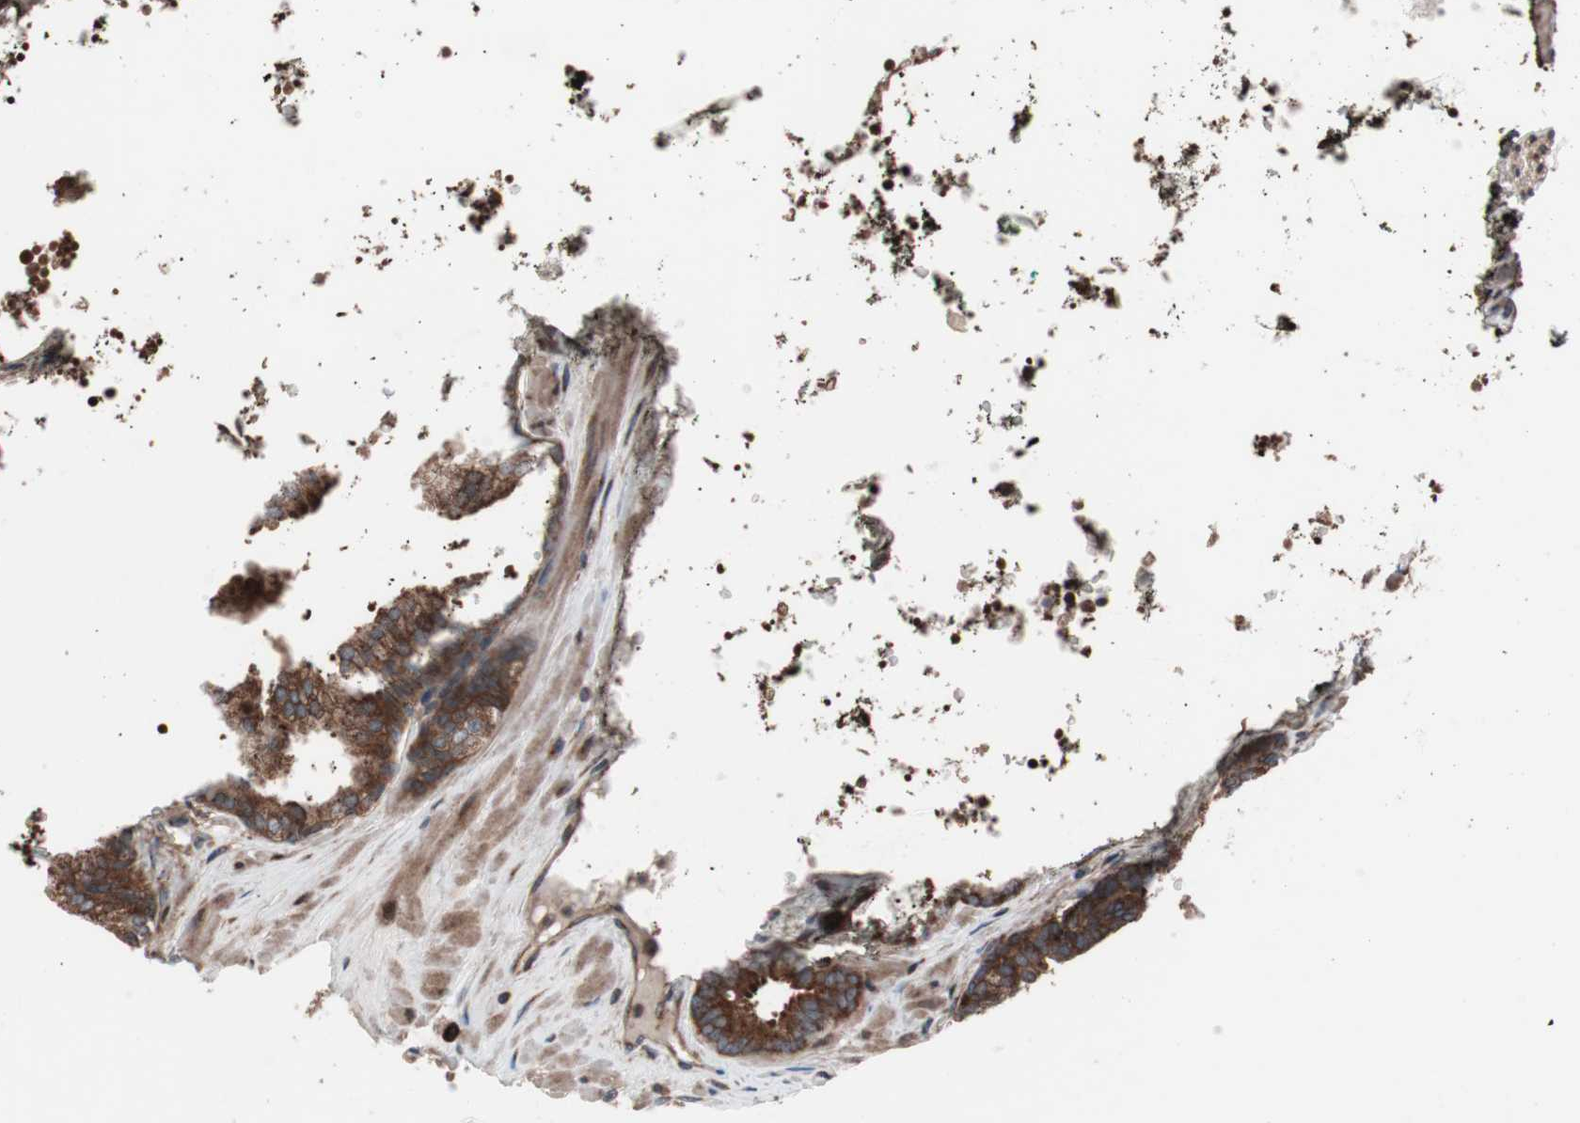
{"staining": {"intensity": "strong", "quantity": ">75%", "location": "cytoplasmic/membranous"}, "tissue": "prostate cancer", "cell_type": "Tumor cells", "image_type": "cancer", "snomed": [{"axis": "morphology", "description": "Adenocarcinoma, Low grade"}, {"axis": "topography", "description": "Prostate"}], "caption": "A brown stain shows strong cytoplasmic/membranous positivity of a protein in prostate adenocarcinoma (low-grade) tumor cells.", "gene": "SEC31A", "patient": {"sex": "male", "age": 57}}